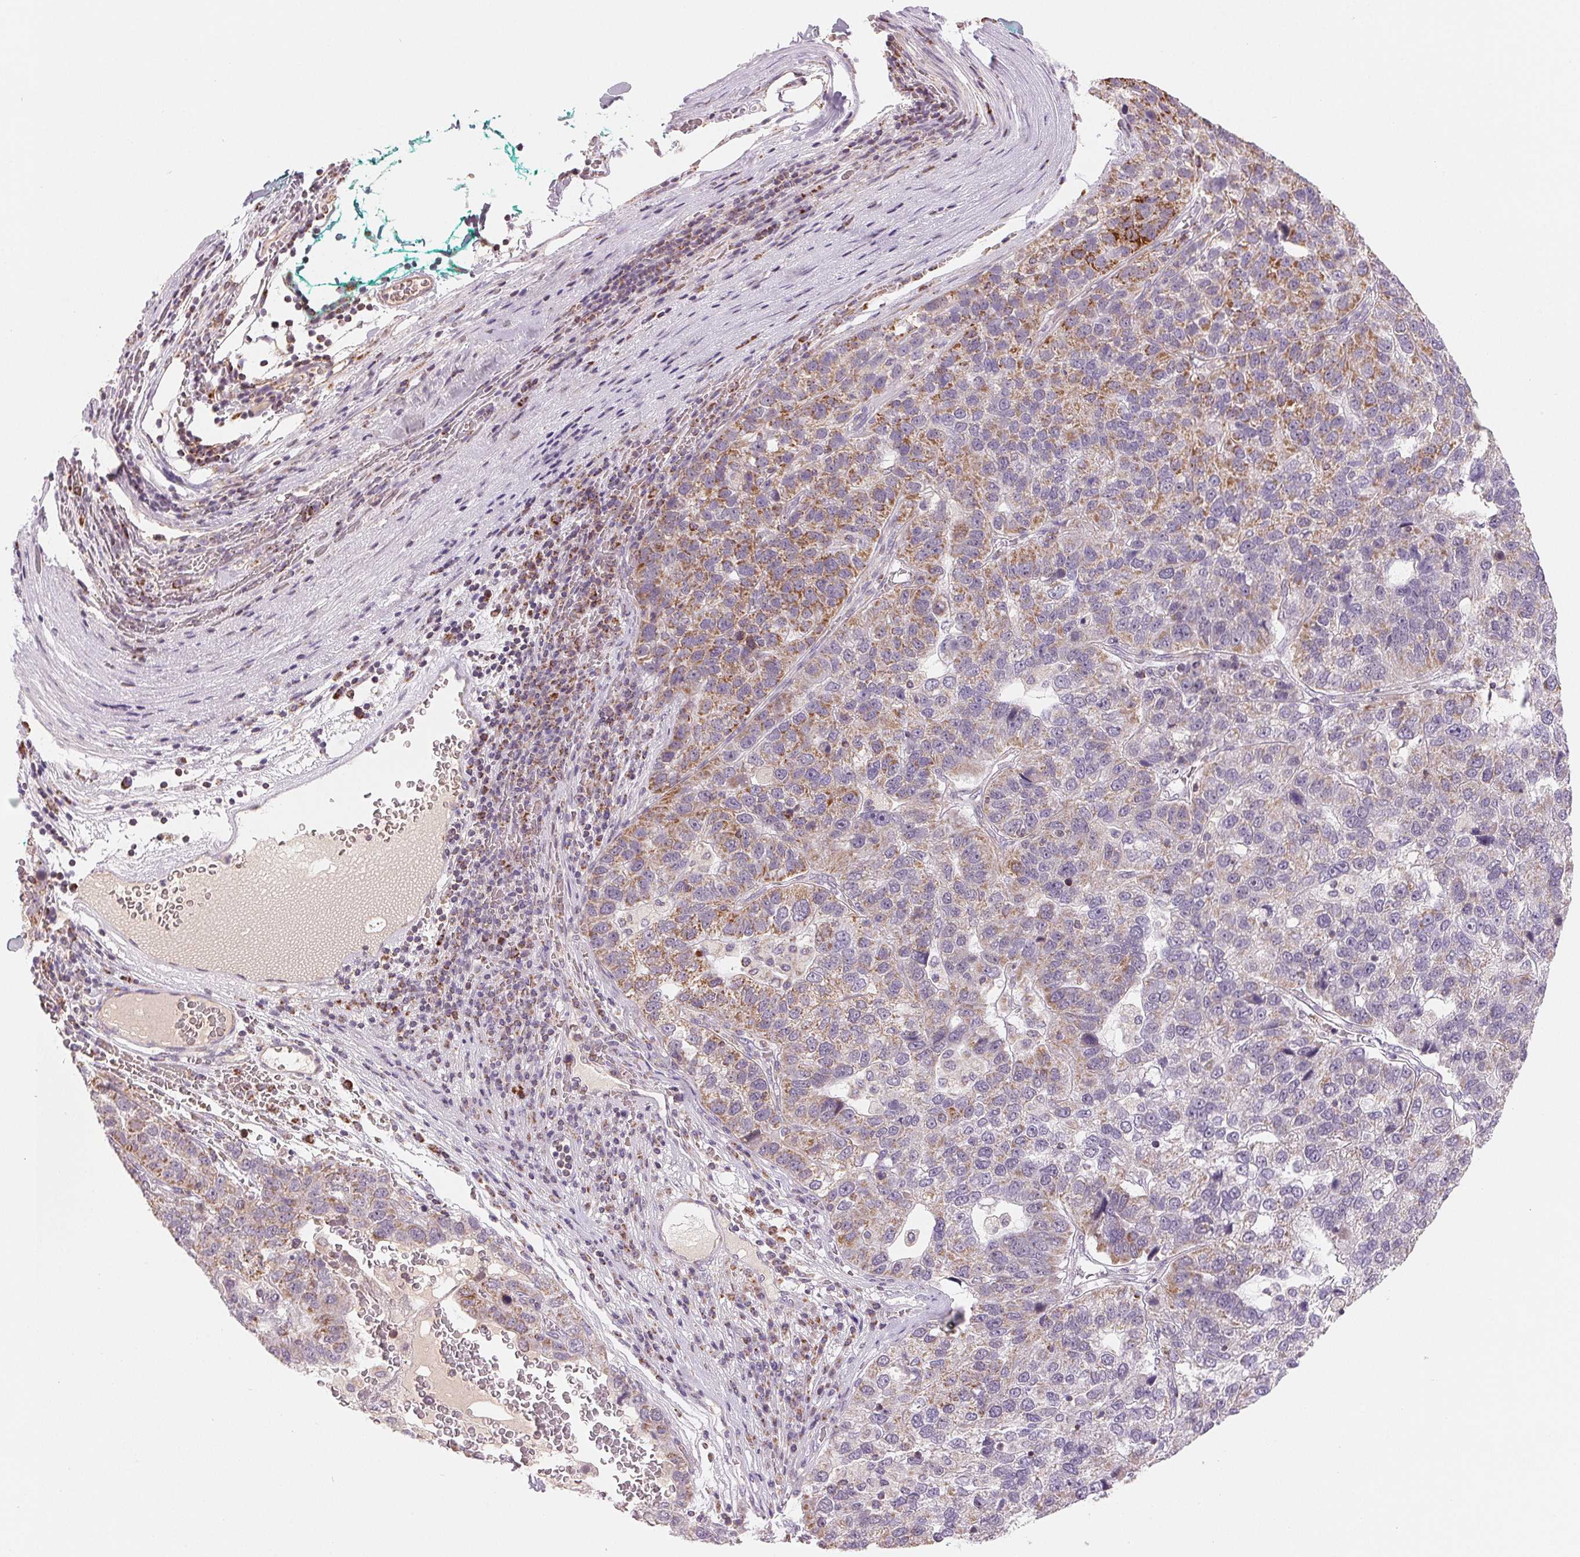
{"staining": {"intensity": "moderate", "quantity": "<25%", "location": "cytoplasmic/membranous"}, "tissue": "pancreatic cancer", "cell_type": "Tumor cells", "image_type": "cancer", "snomed": [{"axis": "morphology", "description": "Adenocarcinoma, NOS"}, {"axis": "topography", "description": "Pancreas"}], "caption": "Pancreatic cancer (adenocarcinoma) stained with IHC demonstrates moderate cytoplasmic/membranous staining in about <25% of tumor cells. (DAB IHC, brown staining for protein, blue staining for nuclei).", "gene": "HINT2", "patient": {"sex": "female", "age": 61}}